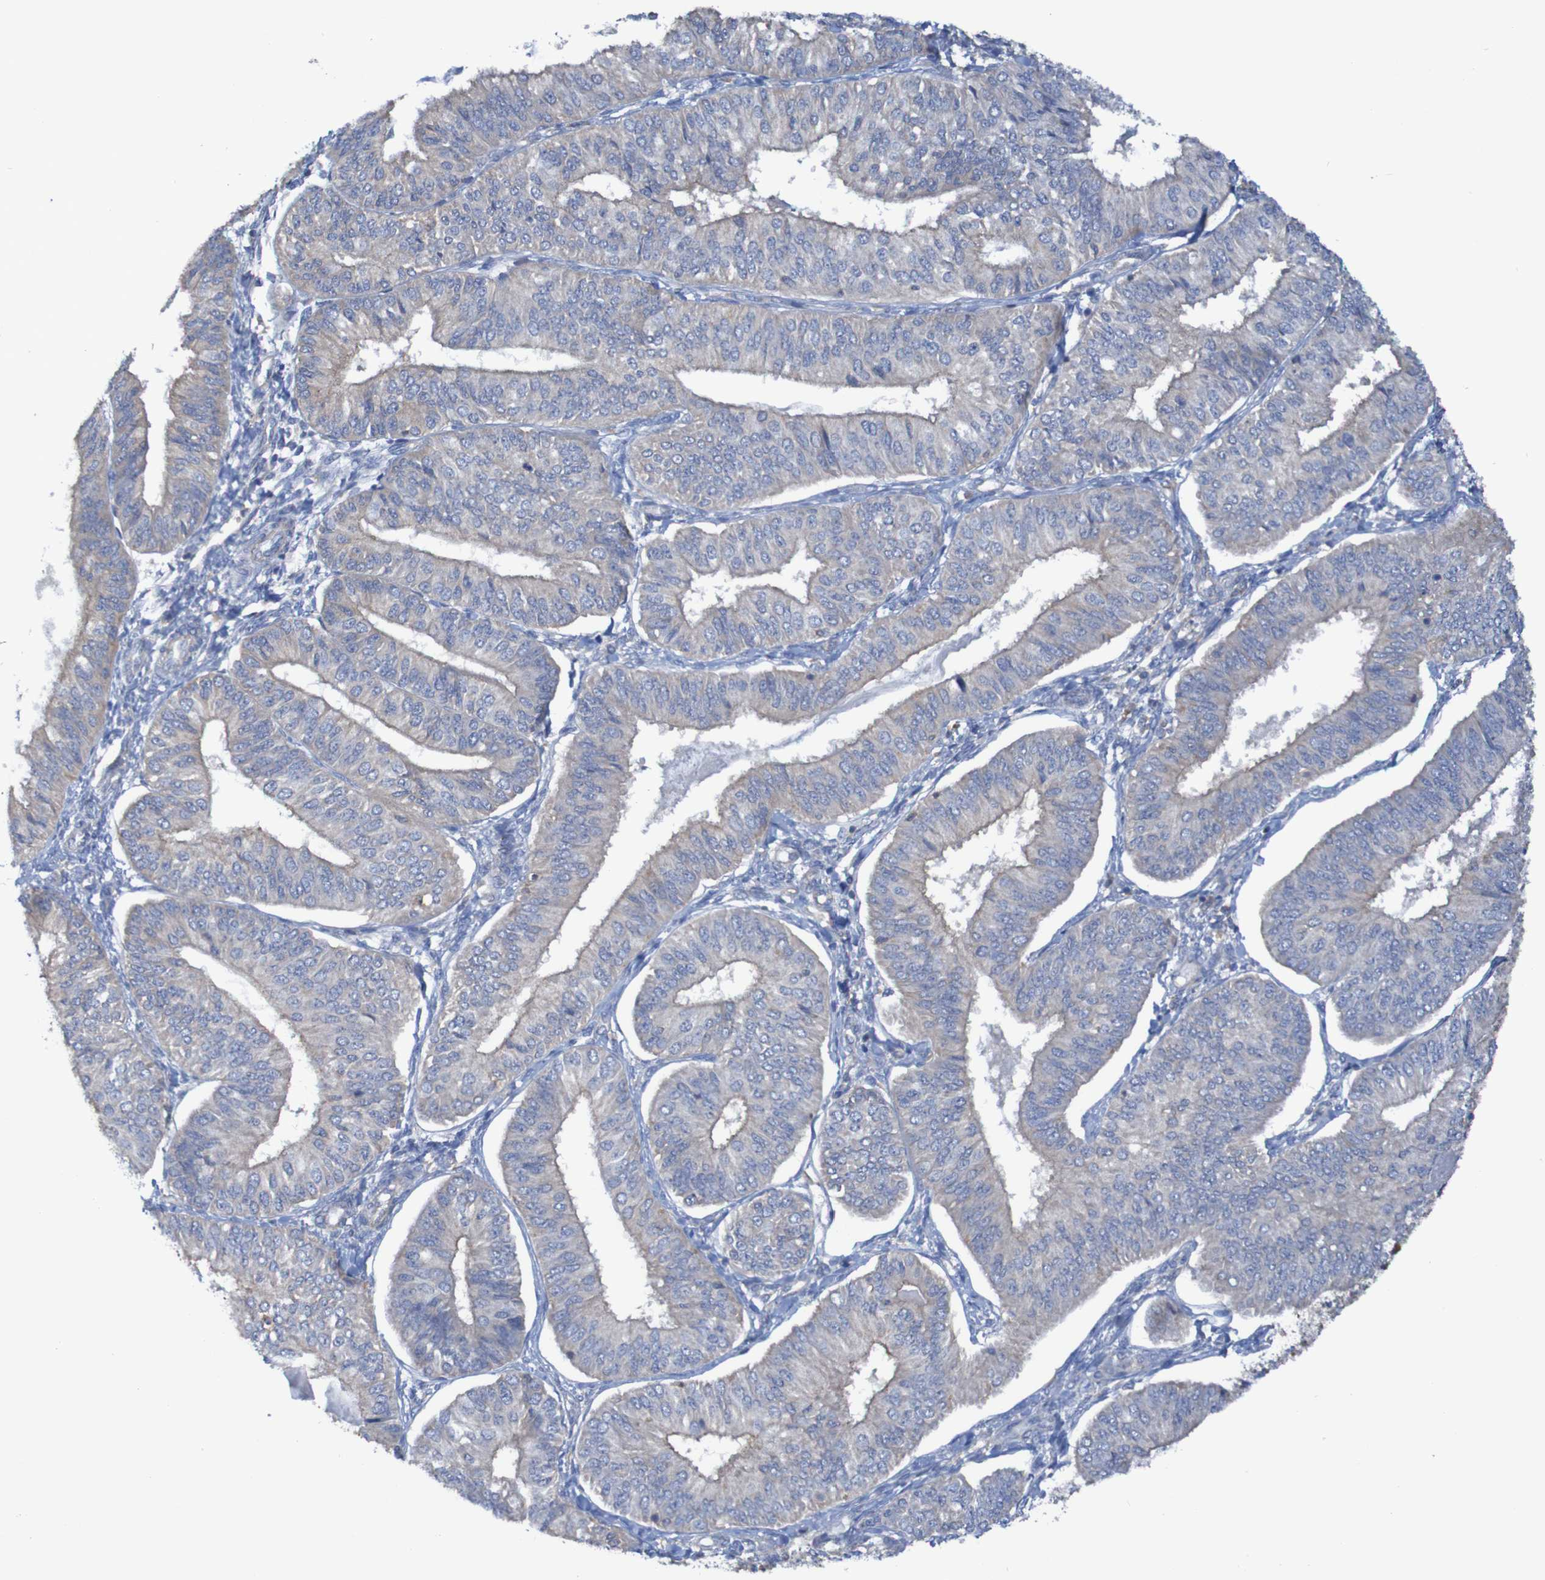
{"staining": {"intensity": "negative", "quantity": "none", "location": "none"}, "tissue": "endometrial cancer", "cell_type": "Tumor cells", "image_type": "cancer", "snomed": [{"axis": "morphology", "description": "Adenocarcinoma, NOS"}, {"axis": "topography", "description": "Endometrium"}], "caption": "Tumor cells are negative for protein expression in human endometrial cancer (adenocarcinoma). (Stains: DAB (3,3'-diaminobenzidine) immunohistochemistry (IHC) with hematoxylin counter stain, Microscopy: brightfield microscopy at high magnification).", "gene": "ARHGEF16", "patient": {"sex": "female", "age": 58}}